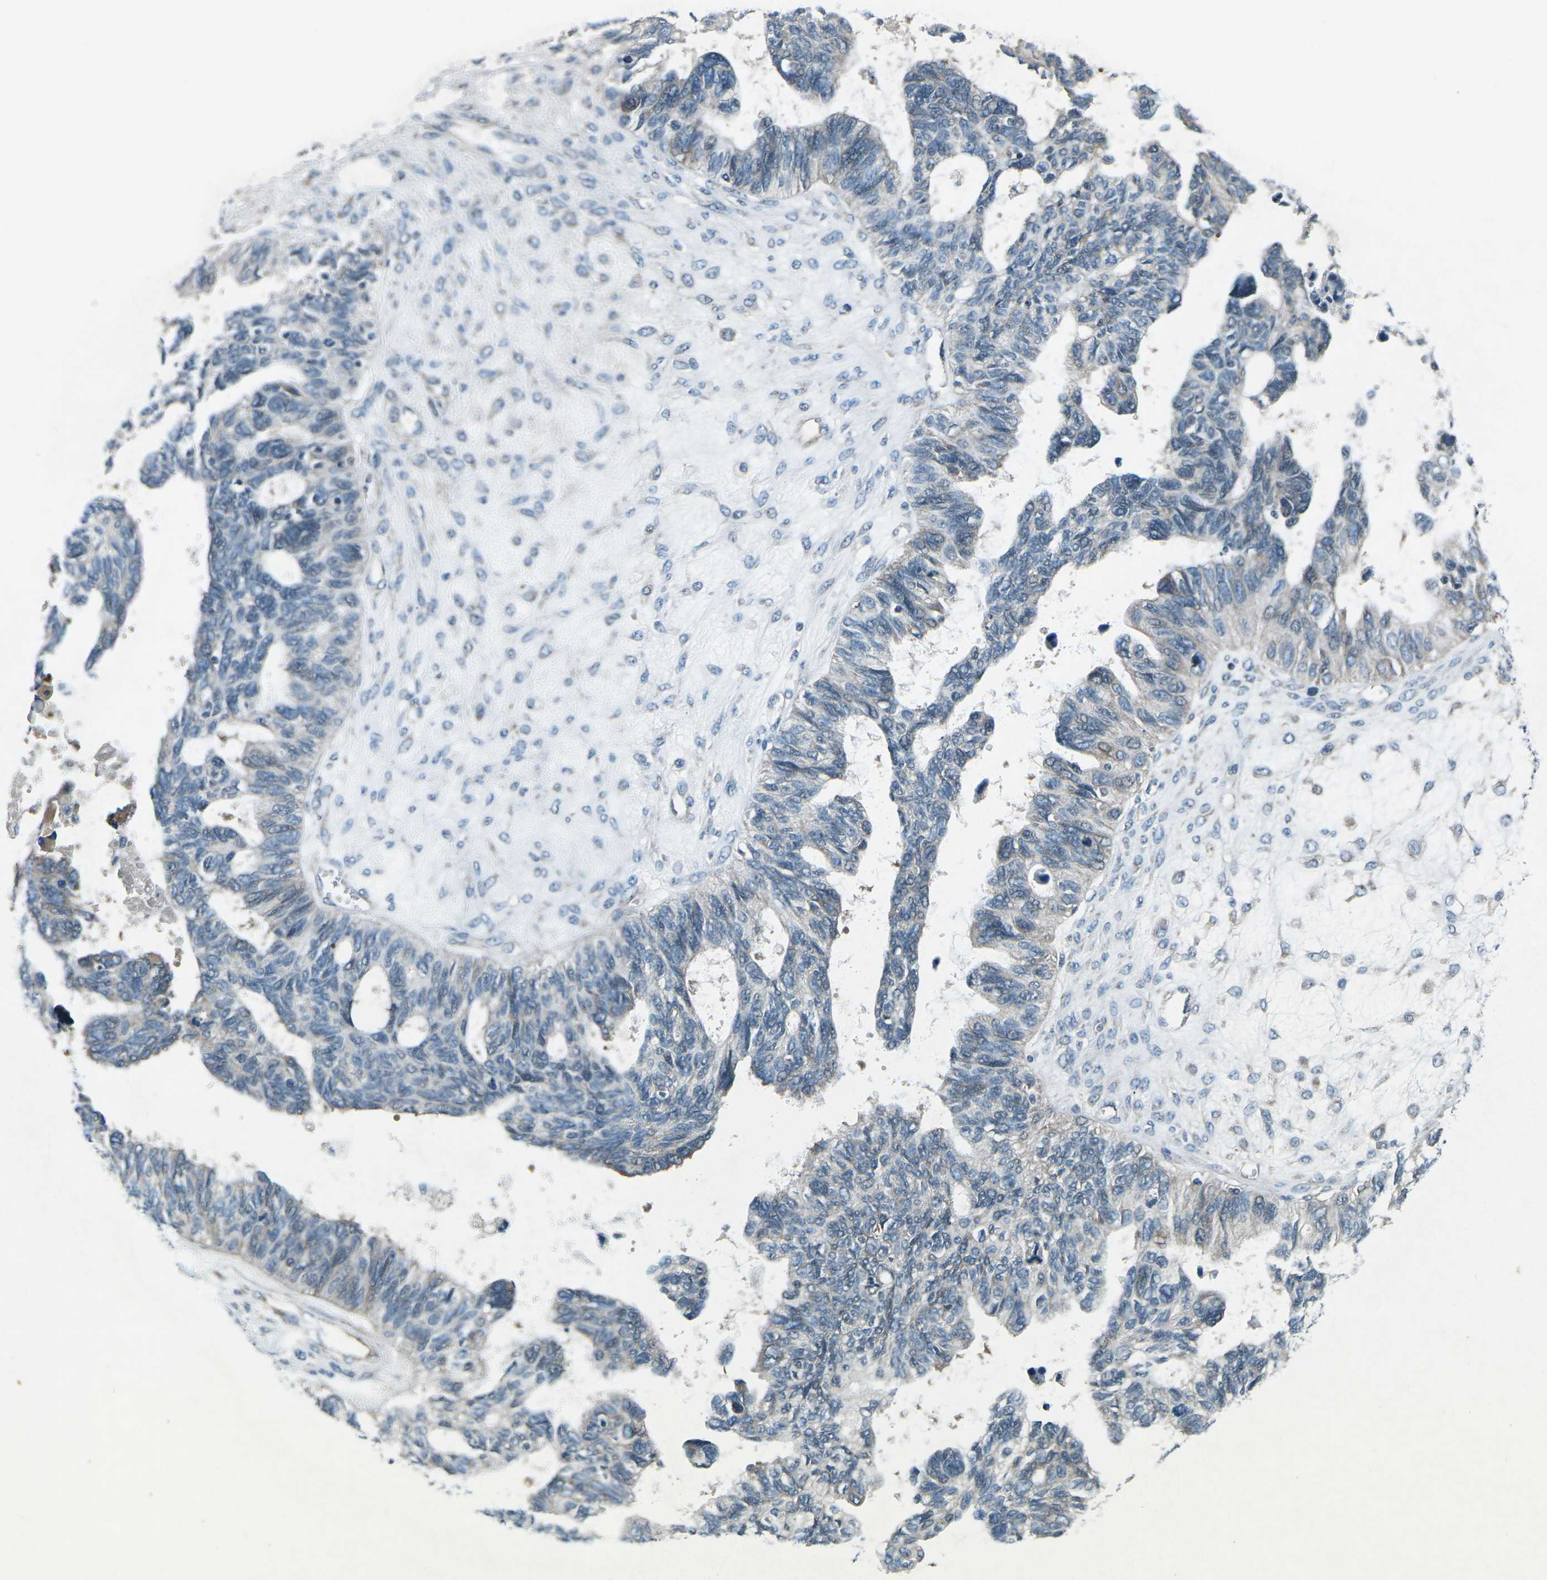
{"staining": {"intensity": "moderate", "quantity": "<25%", "location": "cytoplasmic/membranous"}, "tissue": "ovarian cancer", "cell_type": "Tumor cells", "image_type": "cancer", "snomed": [{"axis": "morphology", "description": "Cystadenocarcinoma, serous, NOS"}, {"axis": "topography", "description": "Ovary"}], "caption": "Ovarian cancer (serous cystadenocarcinoma) stained for a protein shows moderate cytoplasmic/membranous positivity in tumor cells. (DAB (3,3'-diaminobenzidine) IHC with brightfield microscopy, high magnification).", "gene": "CDK16", "patient": {"sex": "female", "age": 79}}